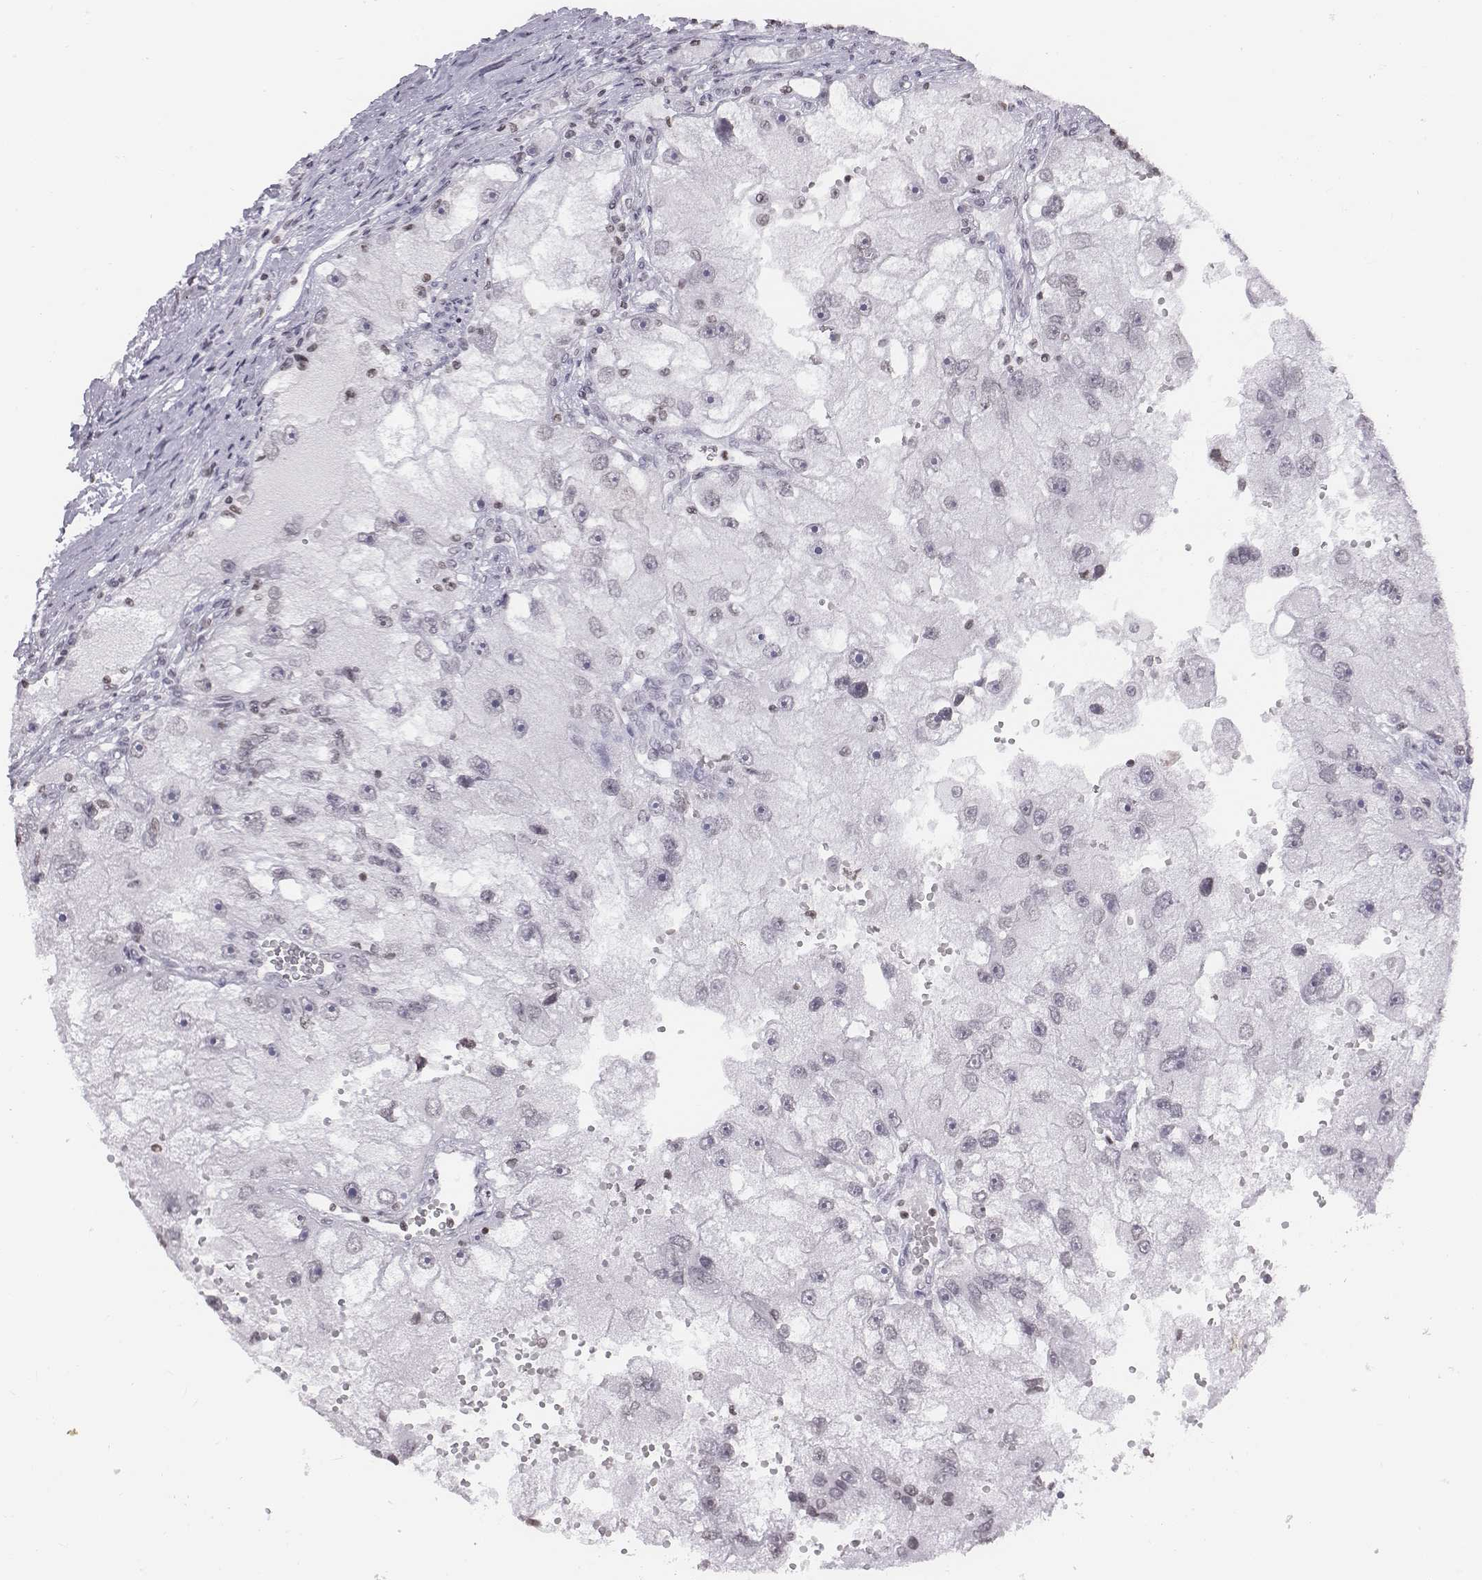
{"staining": {"intensity": "negative", "quantity": "none", "location": "none"}, "tissue": "renal cancer", "cell_type": "Tumor cells", "image_type": "cancer", "snomed": [{"axis": "morphology", "description": "Adenocarcinoma, NOS"}, {"axis": "topography", "description": "Kidney"}], "caption": "An IHC image of renal cancer is shown. There is no staining in tumor cells of renal cancer.", "gene": "BARHL1", "patient": {"sex": "male", "age": 63}}